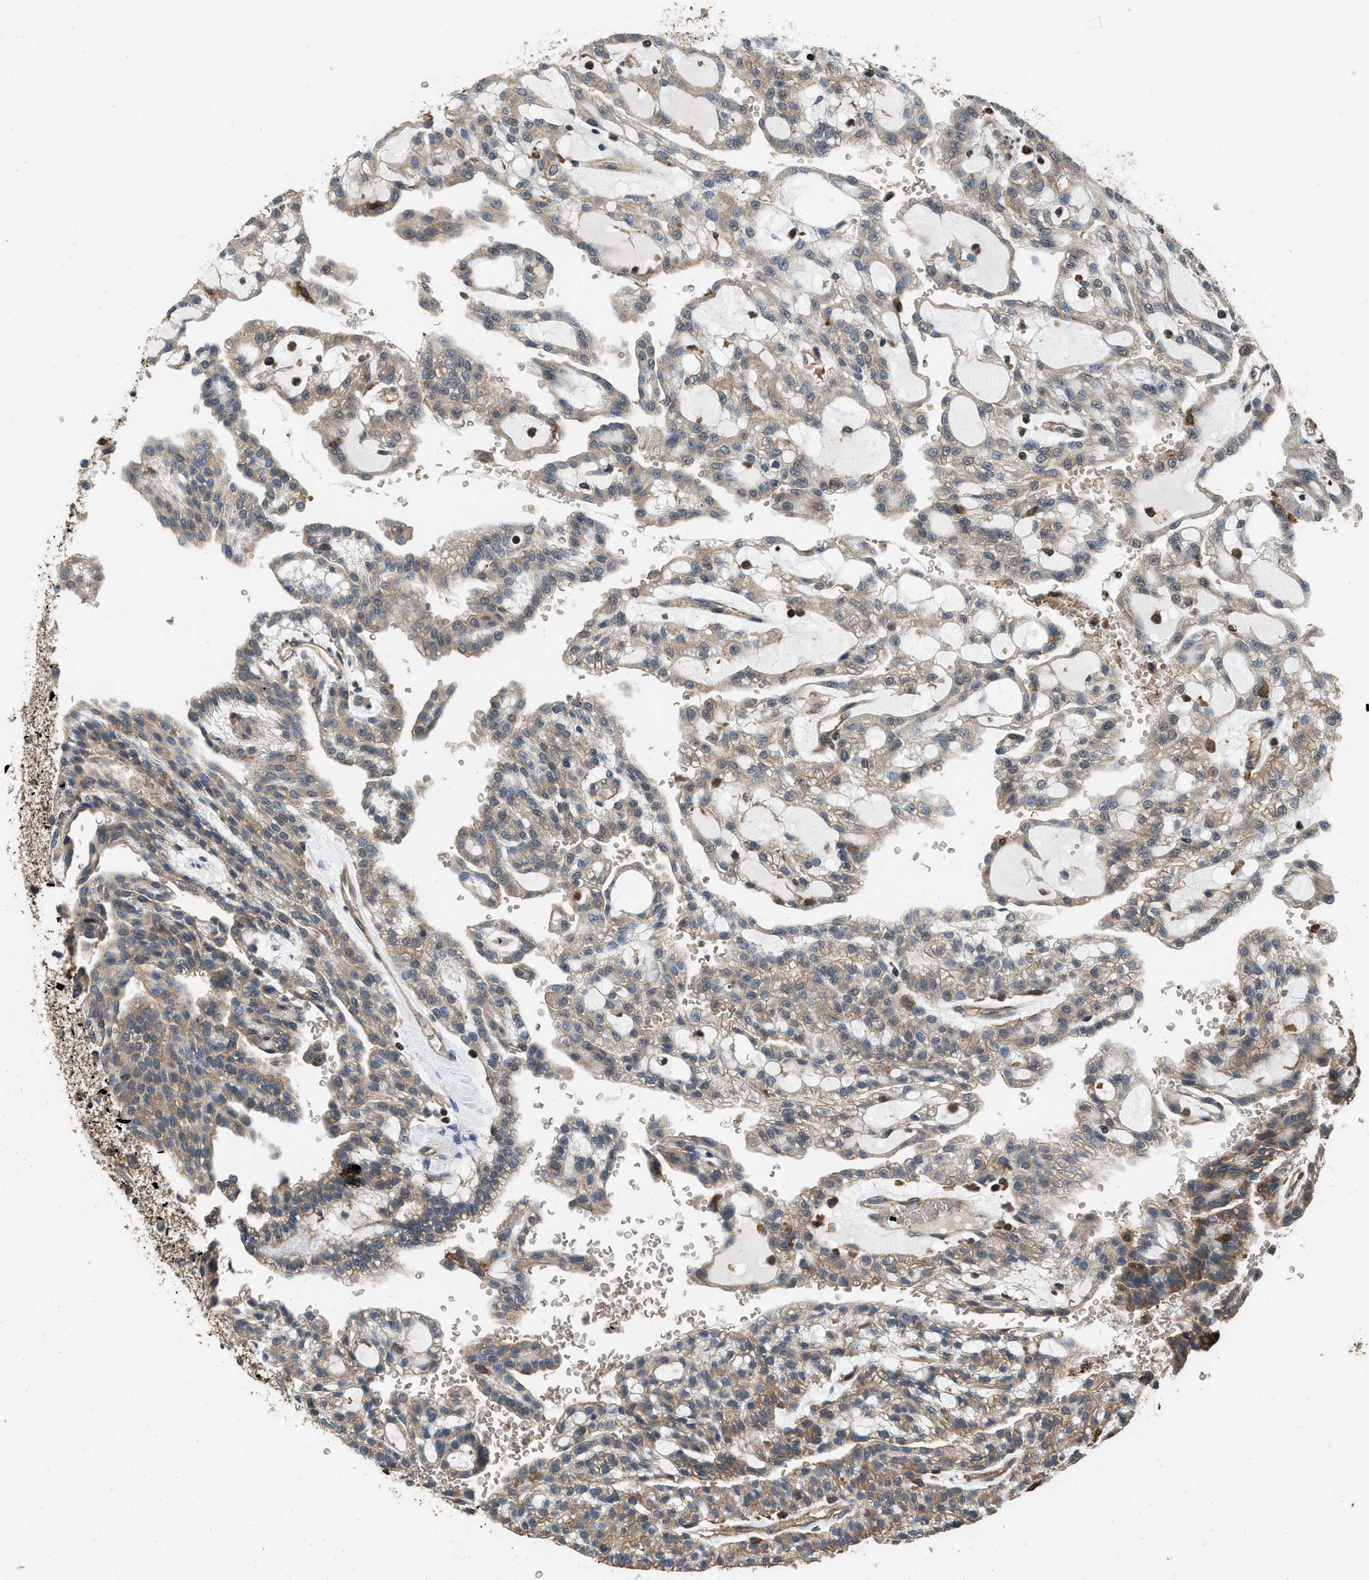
{"staining": {"intensity": "weak", "quantity": ">75%", "location": "cytoplasmic/membranous"}, "tissue": "renal cancer", "cell_type": "Tumor cells", "image_type": "cancer", "snomed": [{"axis": "morphology", "description": "Adenocarcinoma, NOS"}, {"axis": "topography", "description": "Kidney"}], "caption": "A photomicrograph showing weak cytoplasmic/membranous staining in approximately >75% of tumor cells in renal adenocarcinoma, as visualized by brown immunohistochemical staining.", "gene": "LINGO2", "patient": {"sex": "male", "age": 63}}